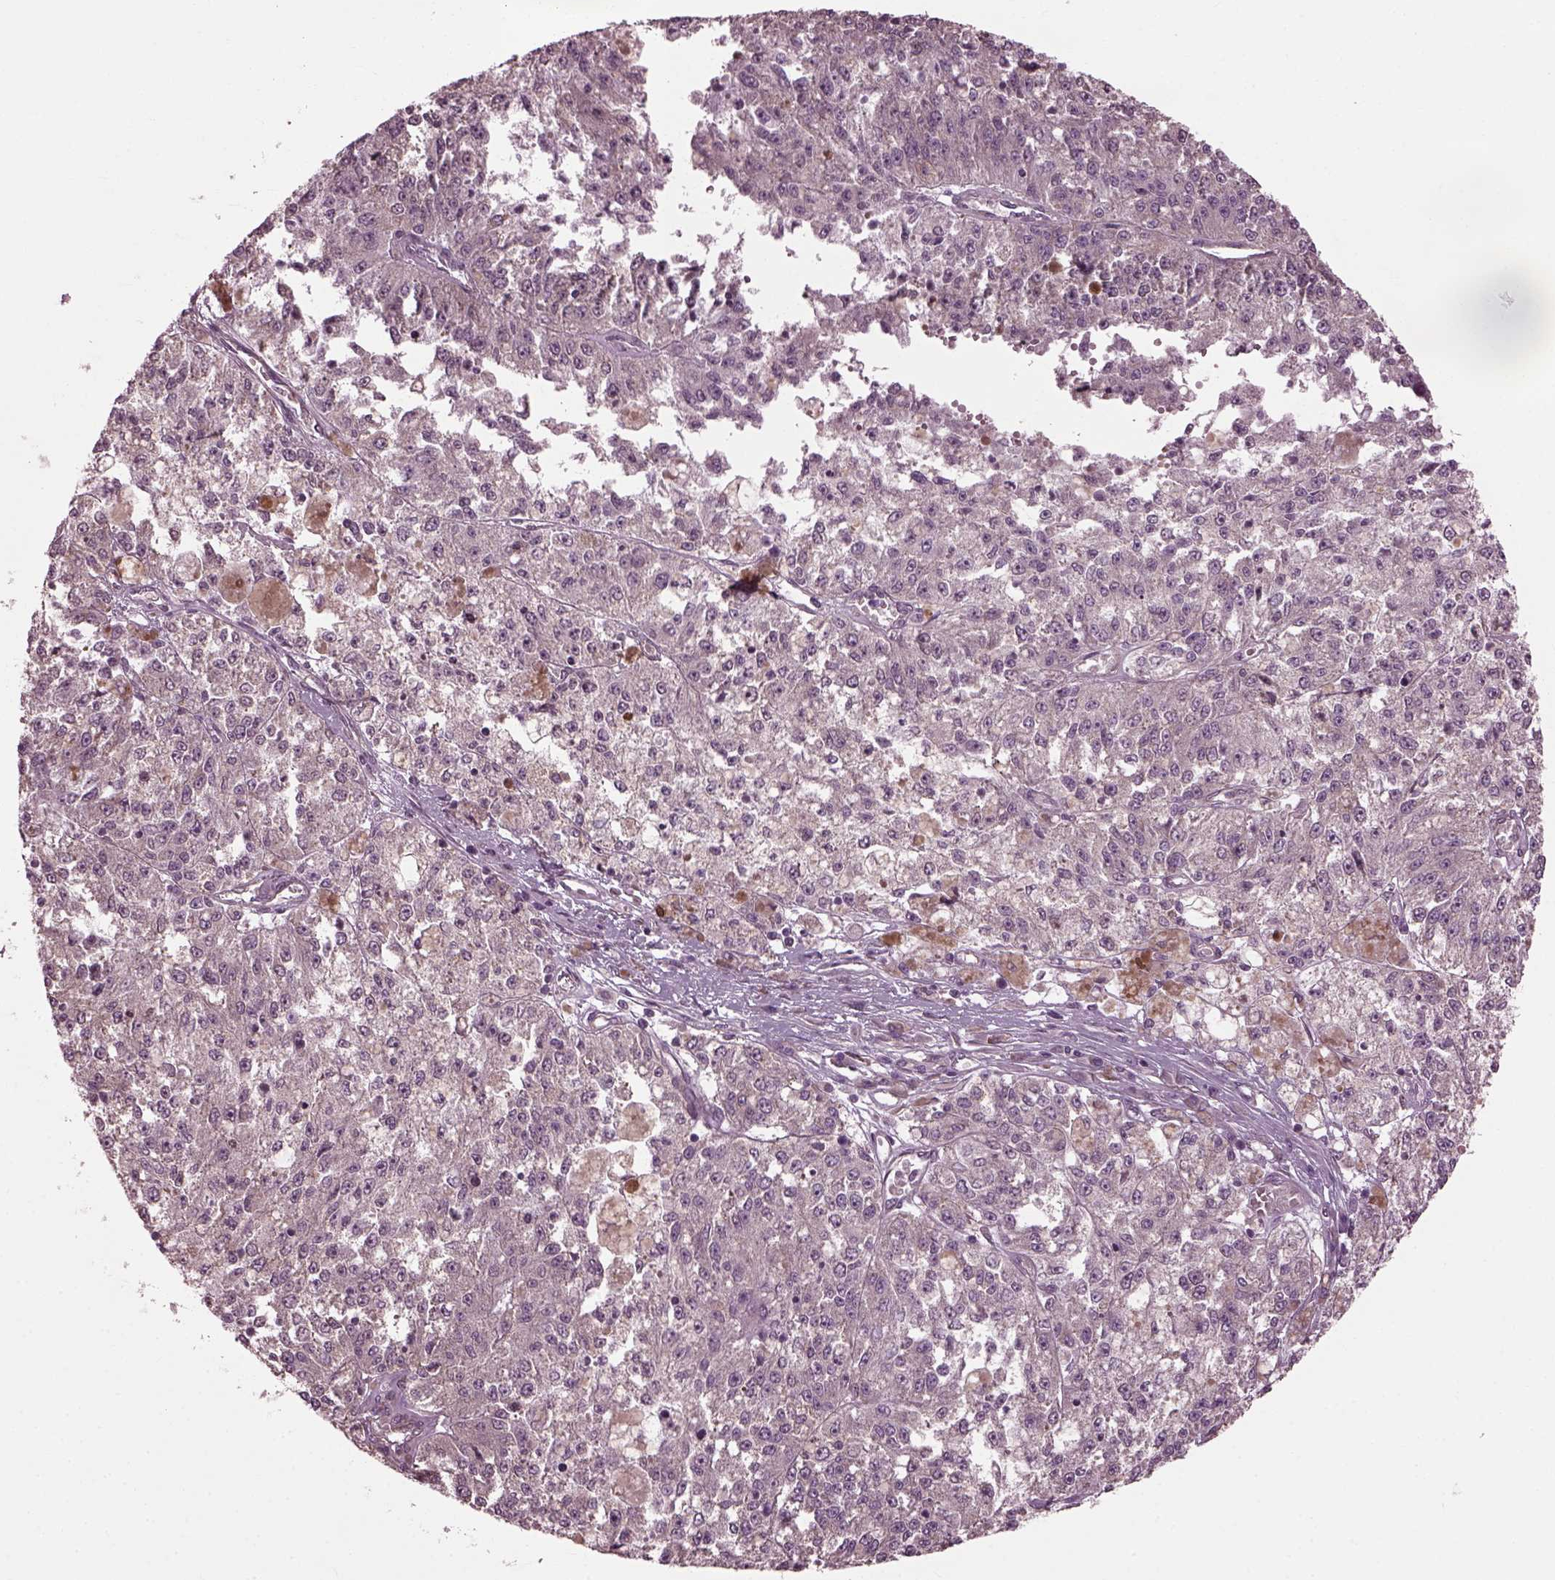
{"staining": {"intensity": "negative", "quantity": "none", "location": "none"}, "tissue": "melanoma", "cell_type": "Tumor cells", "image_type": "cancer", "snomed": [{"axis": "morphology", "description": "Malignant melanoma, Metastatic site"}, {"axis": "topography", "description": "Lymph node"}], "caption": "This is an immunohistochemistry micrograph of human malignant melanoma (metastatic site). There is no staining in tumor cells.", "gene": "CABP5", "patient": {"sex": "female", "age": 64}}